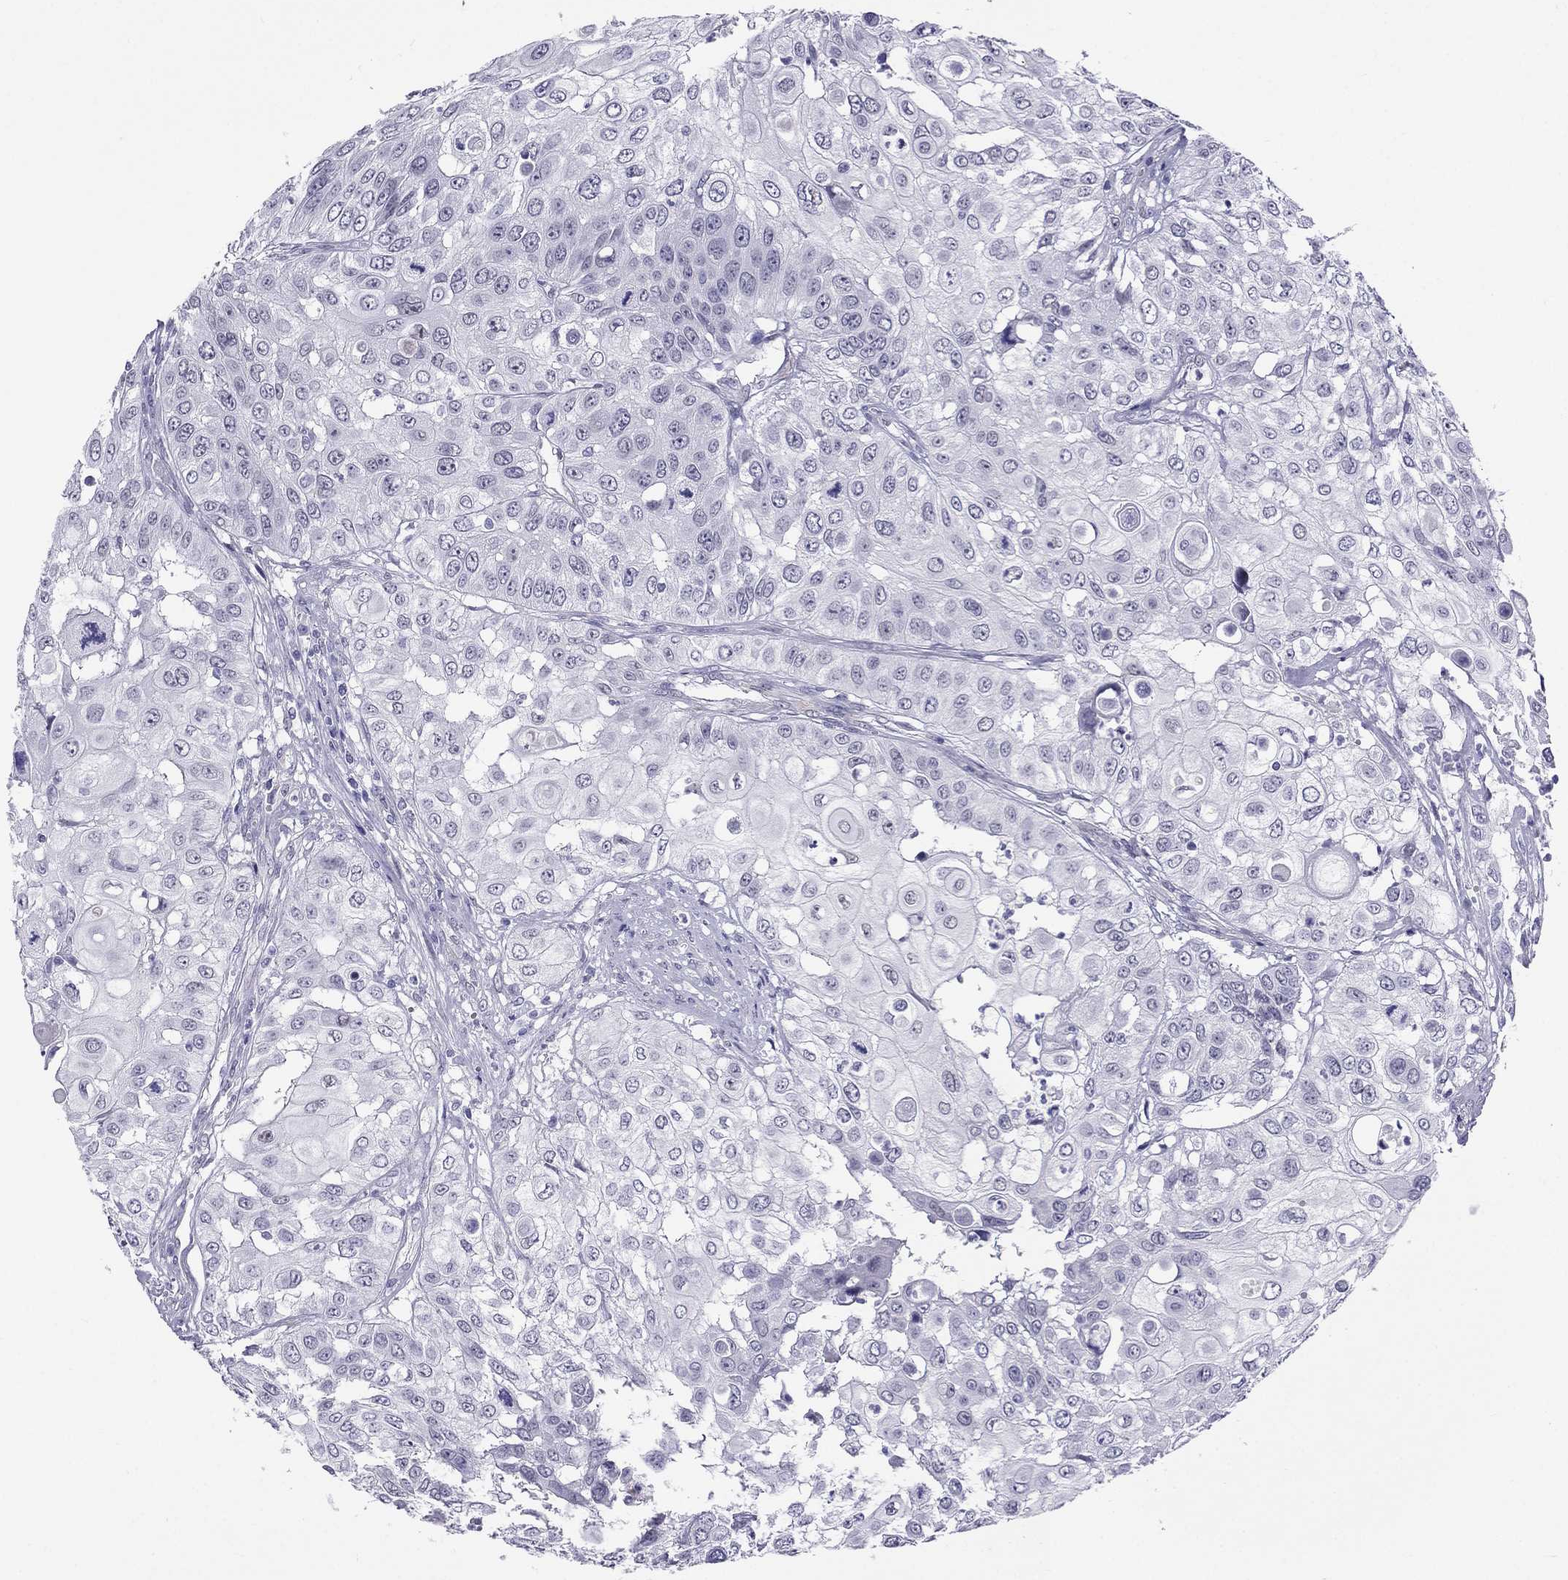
{"staining": {"intensity": "negative", "quantity": "none", "location": "none"}, "tissue": "urothelial cancer", "cell_type": "Tumor cells", "image_type": "cancer", "snomed": [{"axis": "morphology", "description": "Urothelial carcinoma, High grade"}, {"axis": "topography", "description": "Urinary bladder"}], "caption": "A photomicrograph of human urothelial carcinoma (high-grade) is negative for staining in tumor cells.", "gene": "CROCC2", "patient": {"sex": "female", "age": 79}}